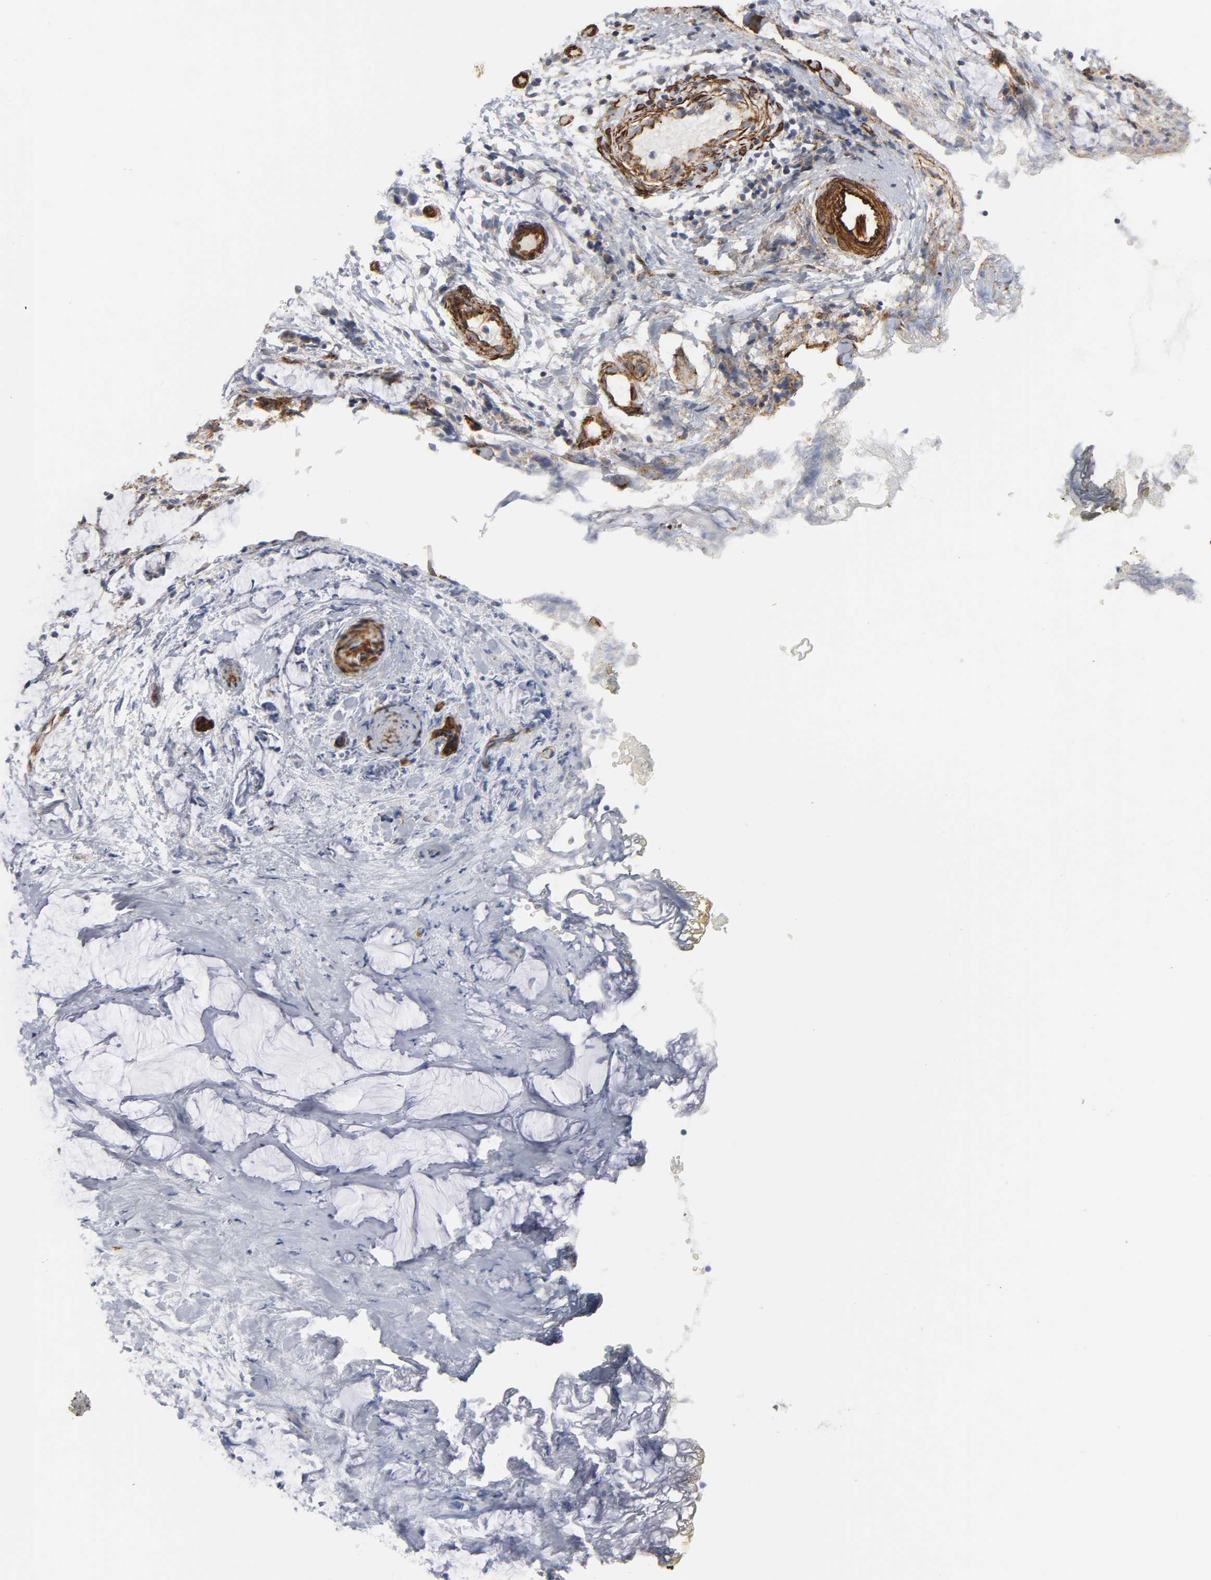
{"staining": {"intensity": "negative", "quantity": "none", "location": "none"}, "tissue": "colorectal cancer", "cell_type": "Tumor cells", "image_type": "cancer", "snomed": [{"axis": "morphology", "description": "Adenocarcinoma, NOS"}, {"axis": "topography", "description": "Colon"}], "caption": "High magnification brightfield microscopy of colorectal adenocarcinoma stained with DAB (brown) and counterstained with hematoxylin (blue): tumor cells show no significant positivity. (DAB immunohistochemistry (IHC) visualized using brightfield microscopy, high magnification).", "gene": "GNG2", "patient": {"sex": "male", "age": 14}}